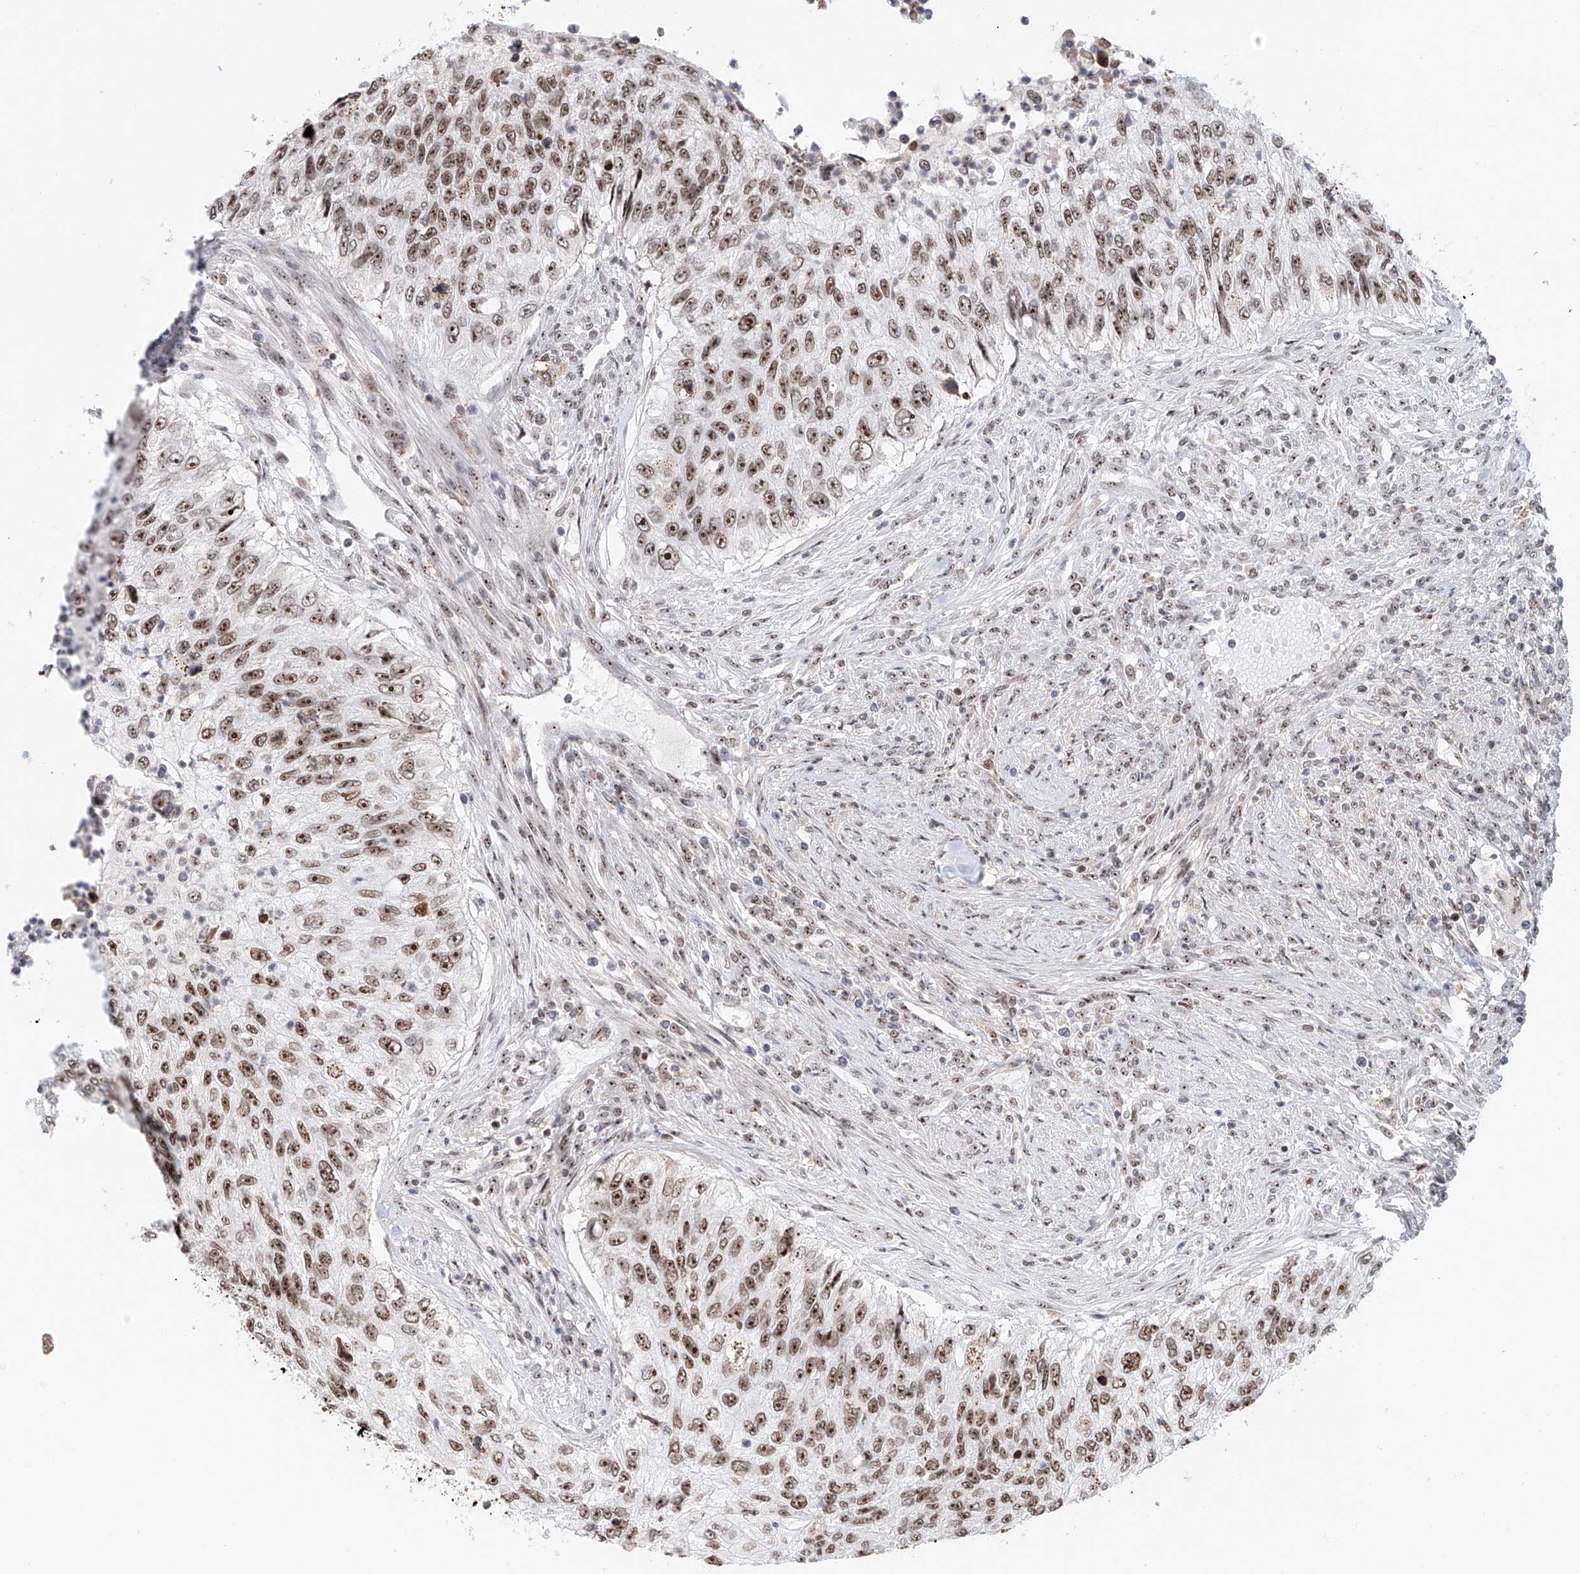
{"staining": {"intensity": "moderate", "quantity": ">75%", "location": "nuclear"}, "tissue": "urothelial cancer", "cell_type": "Tumor cells", "image_type": "cancer", "snomed": [{"axis": "morphology", "description": "Urothelial carcinoma, High grade"}, {"axis": "topography", "description": "Urinary bladder"}], "caption": "A micrograph showing moderate nuclear positivity in about >75% of tumor cells in urothelial cancer, as visualized by brown immunohistochemical staining.", "gene": "PRUNE2", "patient": {"sex": "female", "age": 60}}